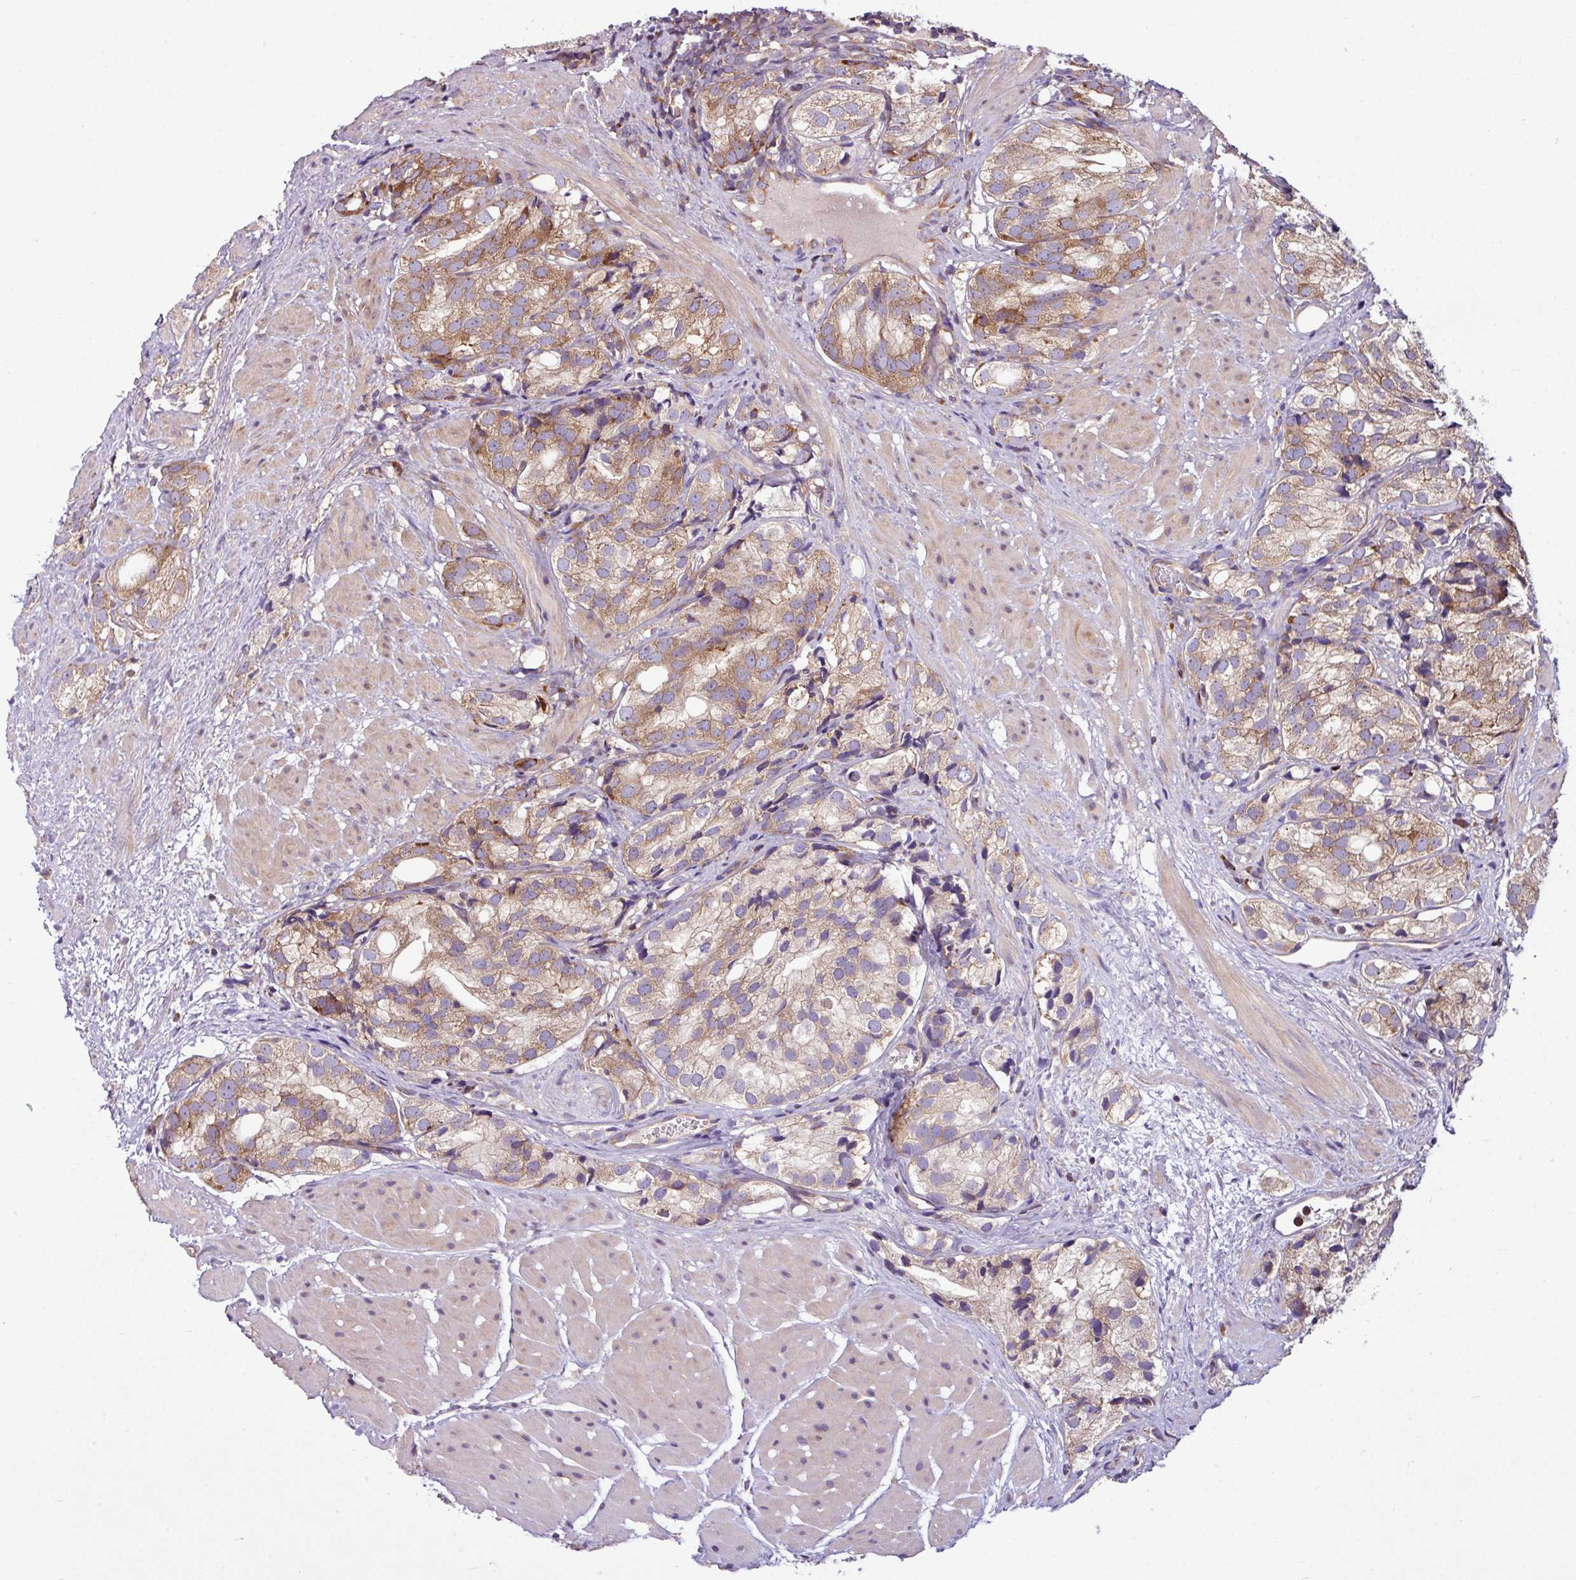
{"staining": {"intensity": "moderate", "quantity": ">75%", "location": "cytoplasmic/membranous"}, "tissue": "prostate cancer", "cell_type": "Tumor cells", "image_type": "cancer", "snomed": [{"axis": "morphology", "description": "Adenocarcinoma, High grade"}, {"axis": "topography", "description": "Prostate"}], "caption": "Protein staining of prostate cancer (adenocarcinoma (high-grade)) tissue reveals moderate cytoplasmic/membranous staining in approximately >75% of tumor cells.", "gene": "MROH2A", "patient": {"sex": "male", "age": 82}}